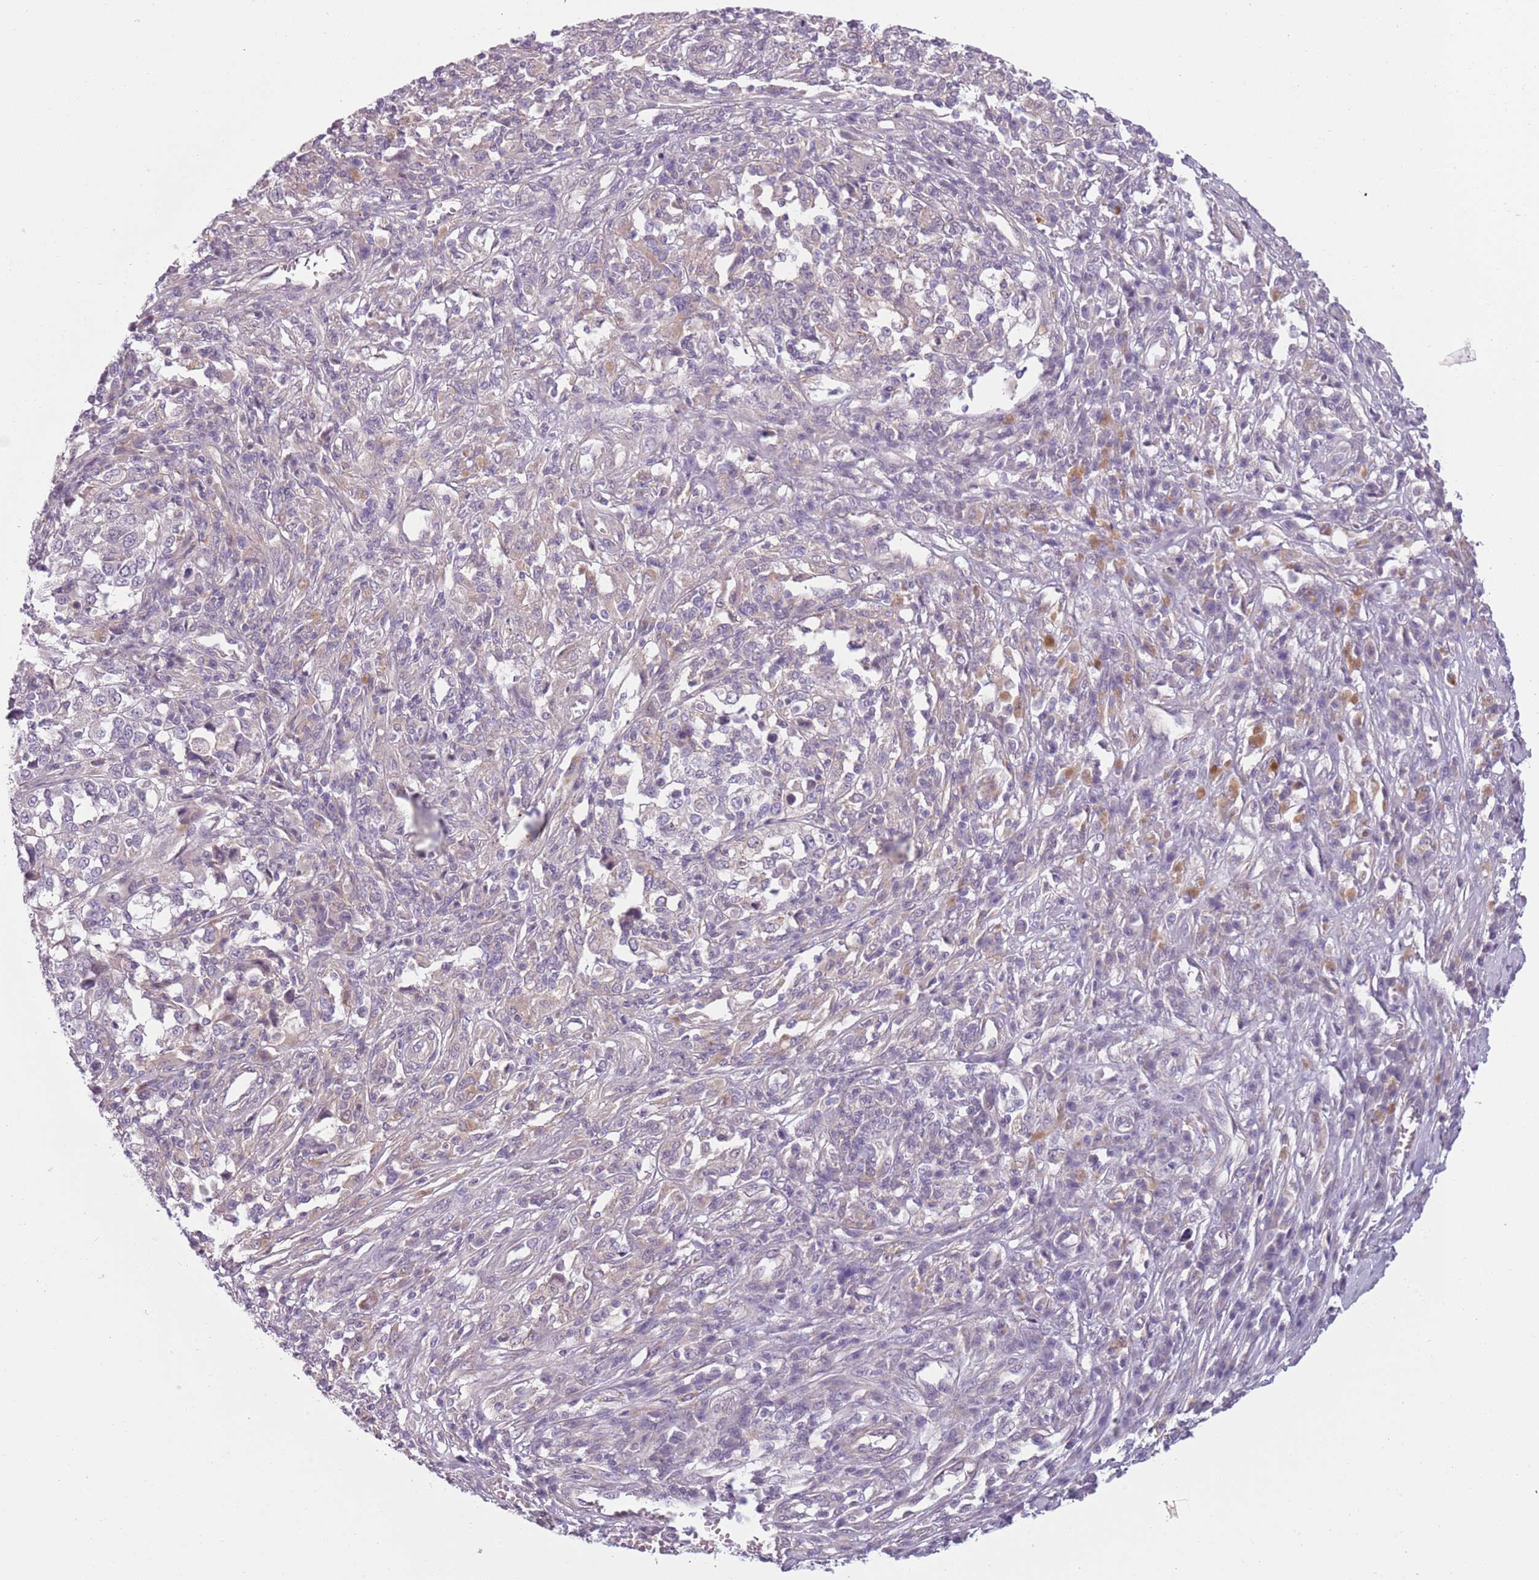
{"staining": {"intensity": "negative", "quantity": "none", "location": "none"}, "tissue": "melanoma", "cell_type": "Tumor cells", "image_type": "cancer", "snomed": [{"axis": "morphology", "description": "Malignant melanoma, Metastatic site"}, {"axis": "topography", "description": "Lymph node"}], "caption": "Malignant melanoma (metastatic site) stained for a protein using immunohistochemistry demonstrates no positivity tumor cells.", "gene": "TLCD2", "patient": {"sex": "male", "age": 44}}